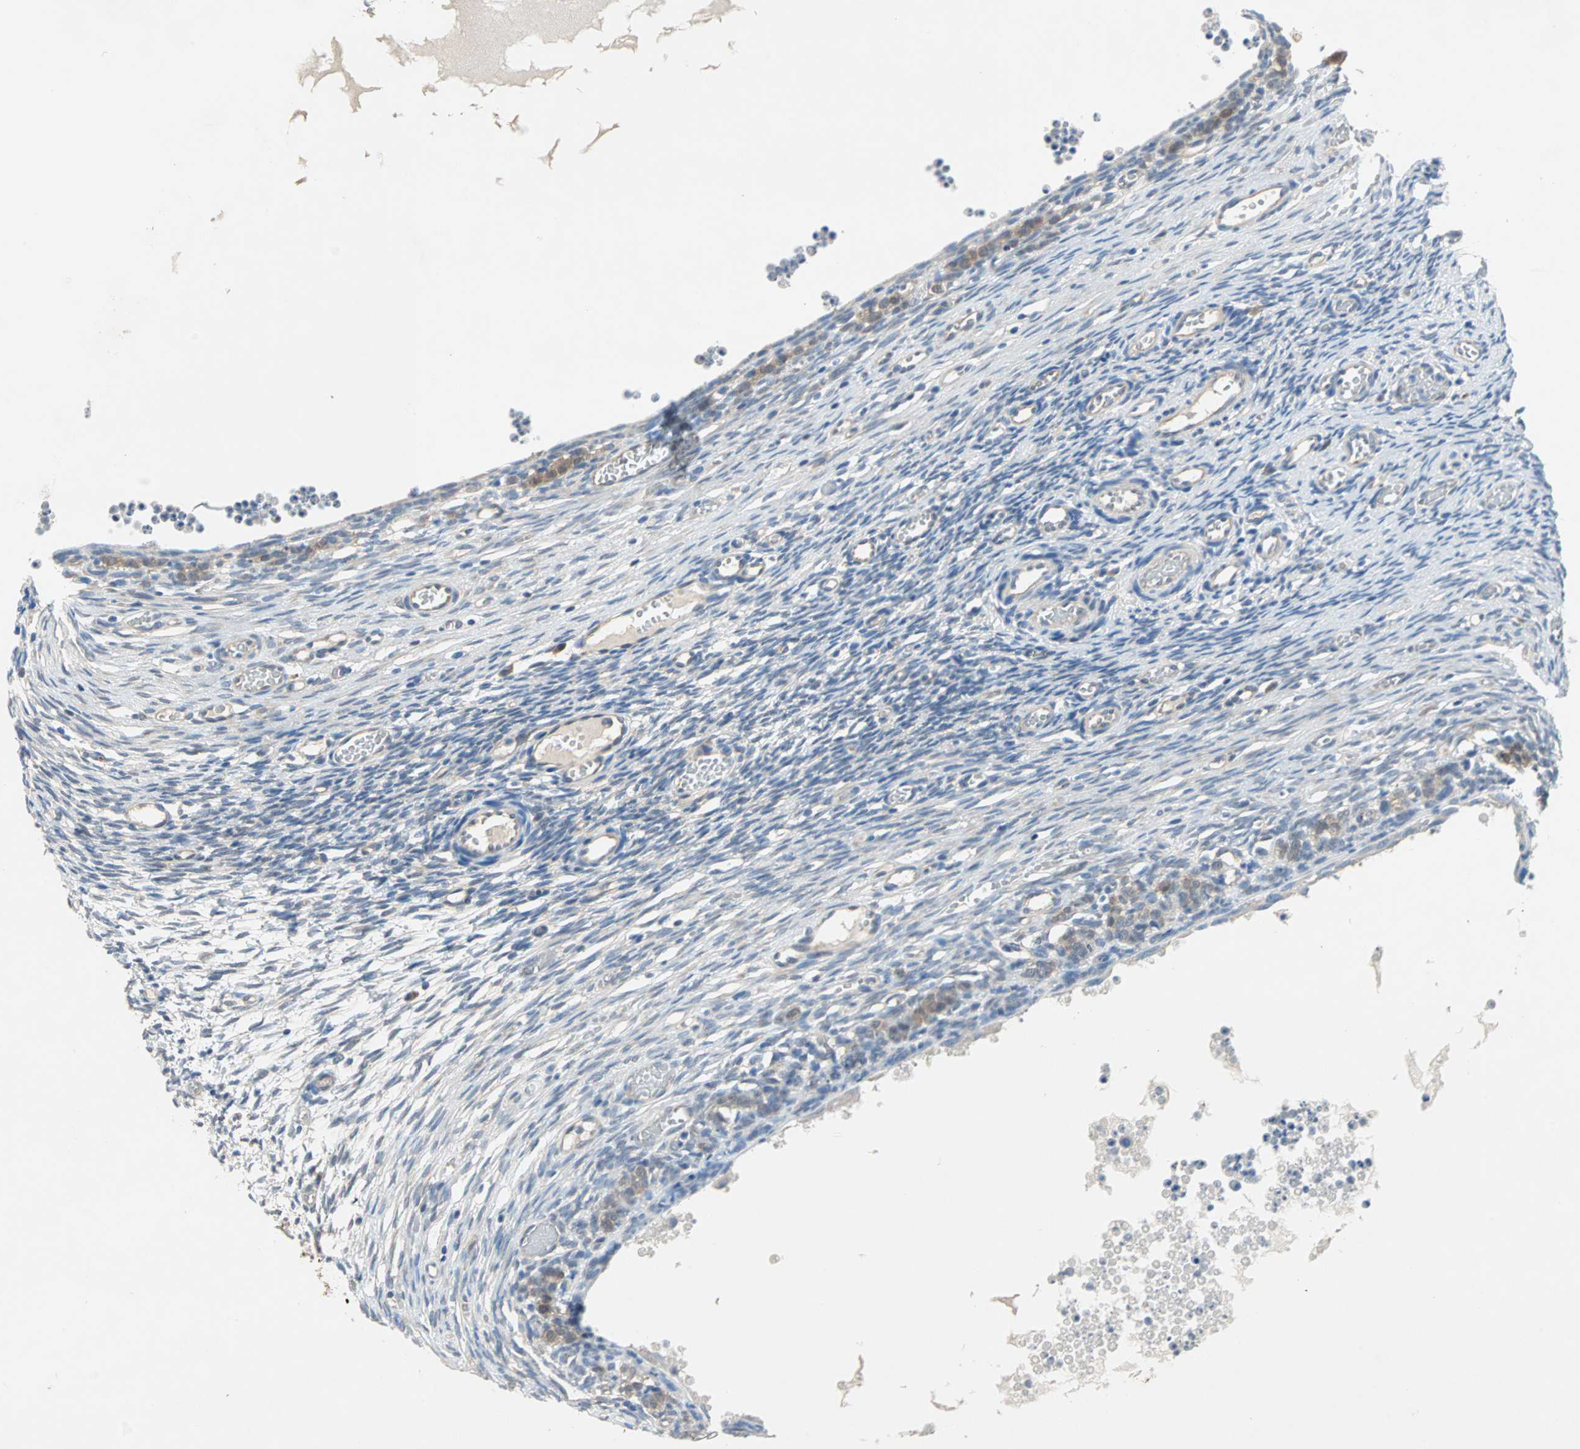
{"staining": {"intensity": "weak", "quantity": ">75%", "location": "cytoplasmic/membranous"}, "tissue": "ovary", "cell_type": "Ovarian stroma cells", "image_type": "normal", "snomed": [{"axis": "morphology", "description": "Normal tissue, NOS"}, {"axis": "topography", "description": "Ovary"}], "caption": "The histopathology image shows a brown stain indicating the presence of a protein in the cytoplasmic/membranous of ovarian stroma cells in ovary.", "gene": "MPI", "patient": {"sex": "female", "age": 35}}